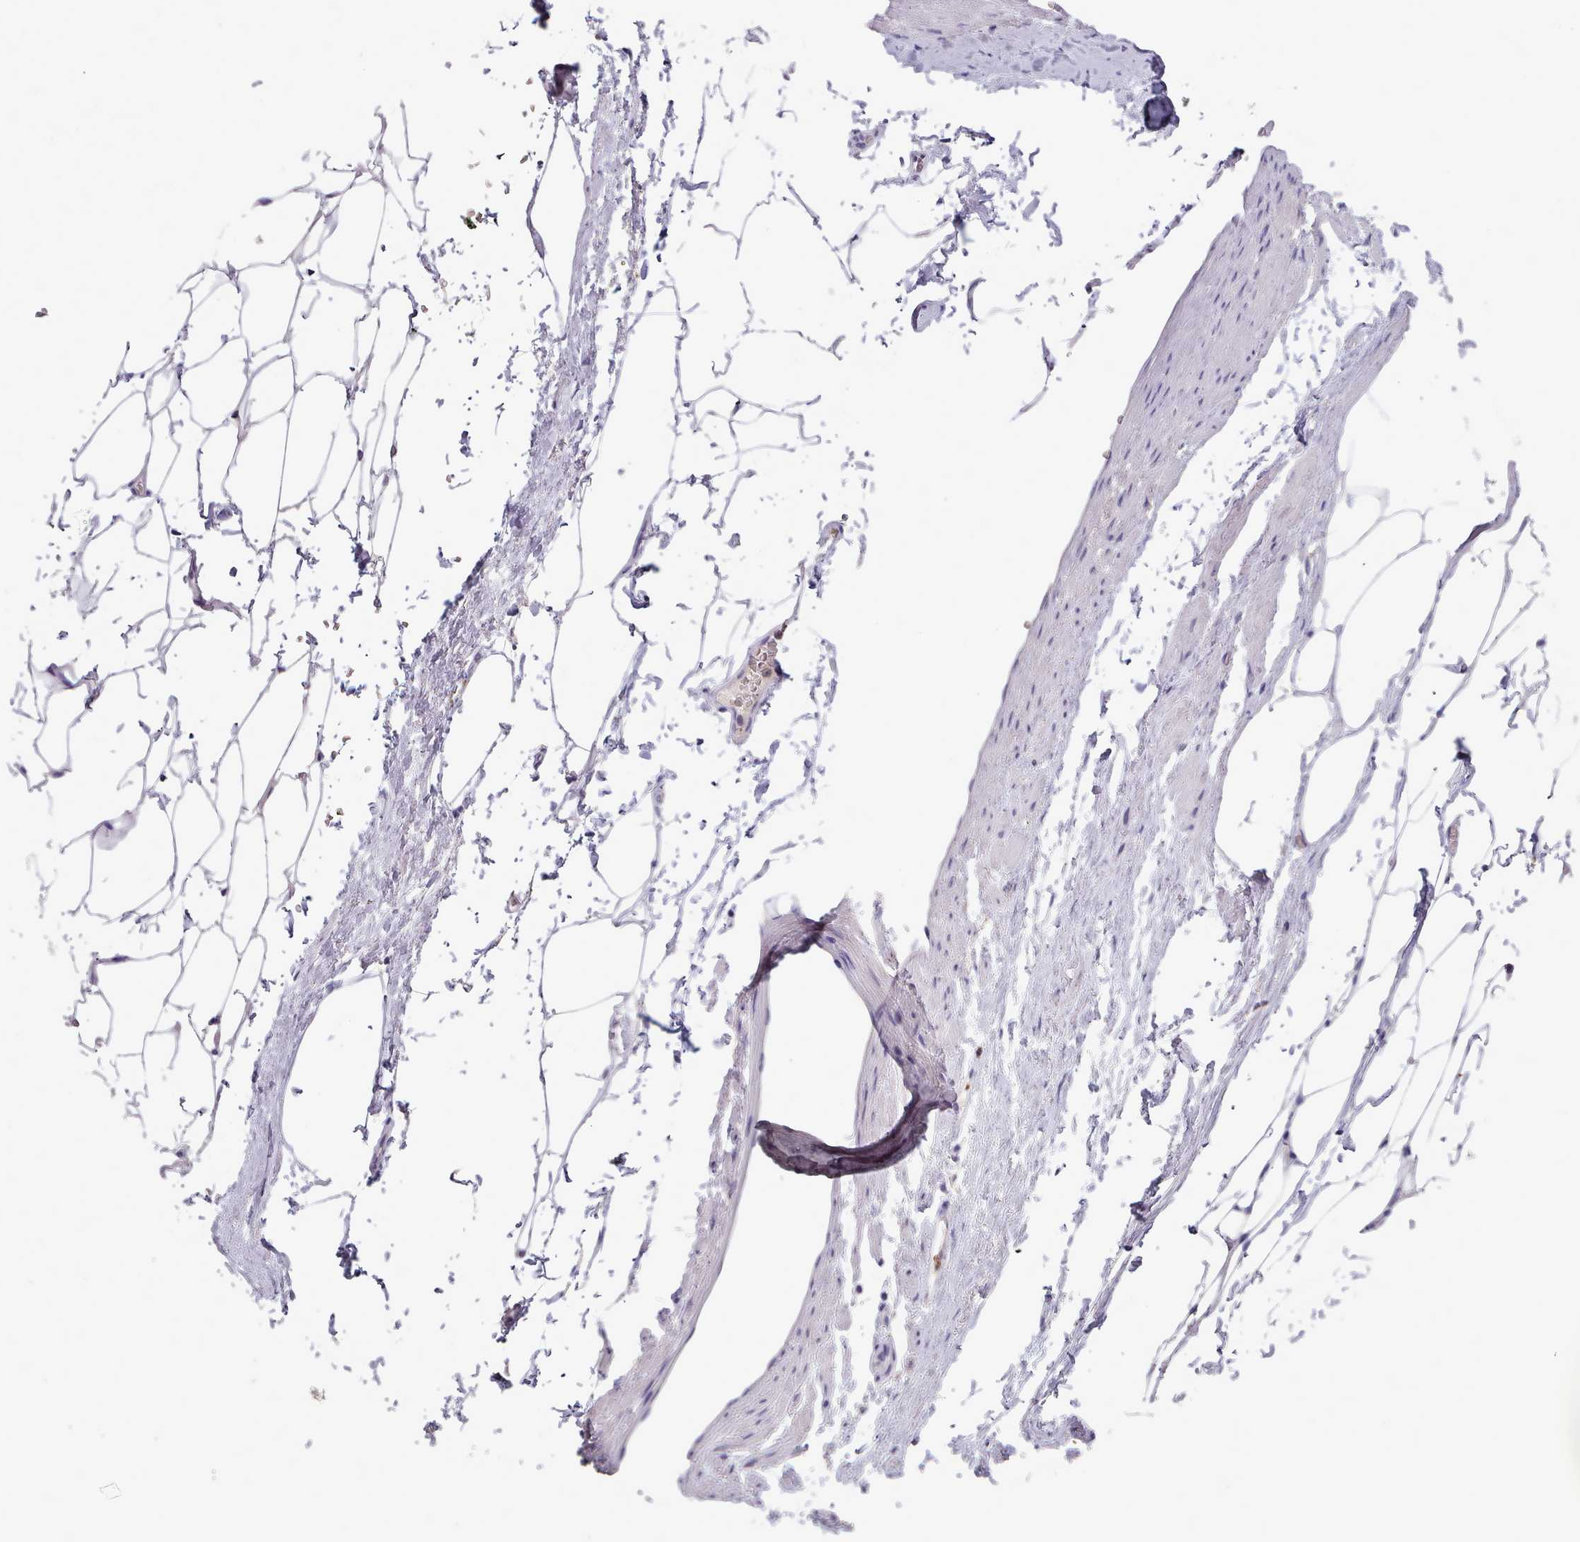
{"staining": {"intensity": "negative", "quantity": "none", "location": "none"}, "tissue": "adipose tissue", "cell_type": "Adipocytes", "image_type": "normal", "snomed": [{"axis": "morphology", "description": "Normal tissue, NOS"}, {"axis": "morphology", "description": "Adenocarcinoma, Low grade"}, {"axis": "topography", "description": "Prostate"}, {"axis": "topography", "description": "Peripheral nerve tissue"}], "caption": "IHC photomicrograph of benign adipose tissue stained for a protein (brown), which demonstrates no staining in adipocytes.", "gene": "KCTD16", "patient": {"sex": "male", "age": 63}}